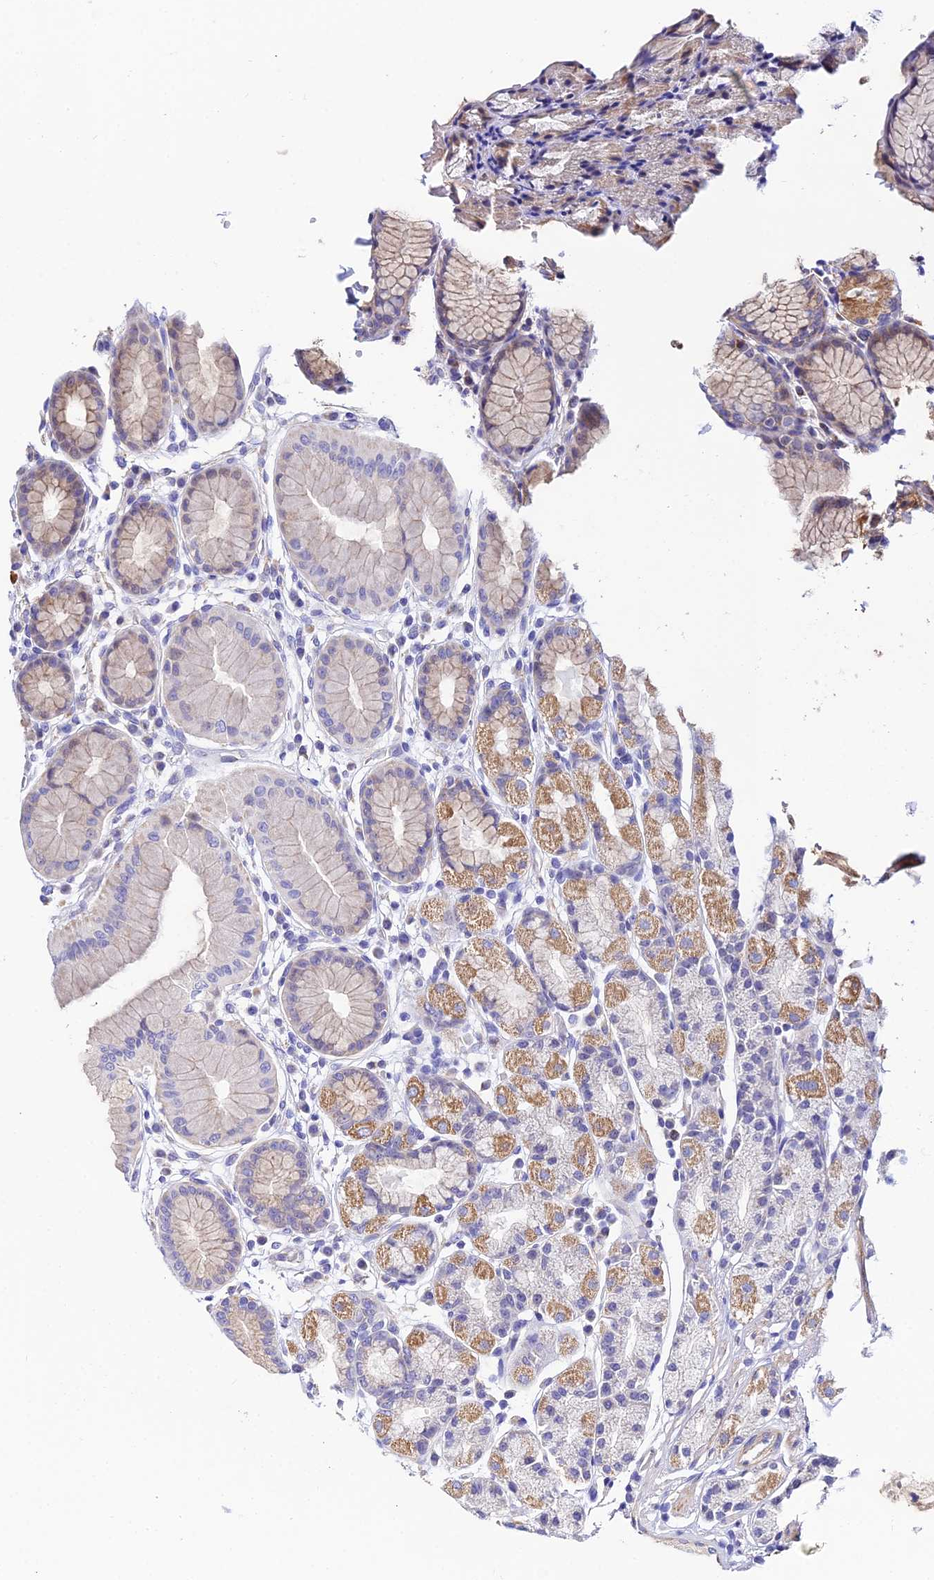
{"staining": {"intensity": "moderate", "quantity": "25%-75%", "location": "cytoplasmic/membranous"}, "tissue": "stomach", "cell_type": "Glandular cells", "image_type": "normal", "snomed": [{"axis": "morphology", "description": "Normal tissue, NOS"}, {"axis": "topography", "description": "Stomach, upper"}], "caption": "Brown immunohistochemical staining in unremarkable stomach shows moderate cytoplasmic/membranous expression in approximately 25%-75% of glandular cells. Nuclei are stained in blue.", "gene": "ACOT1", "patient": {"sex": "male", "age": 47}}